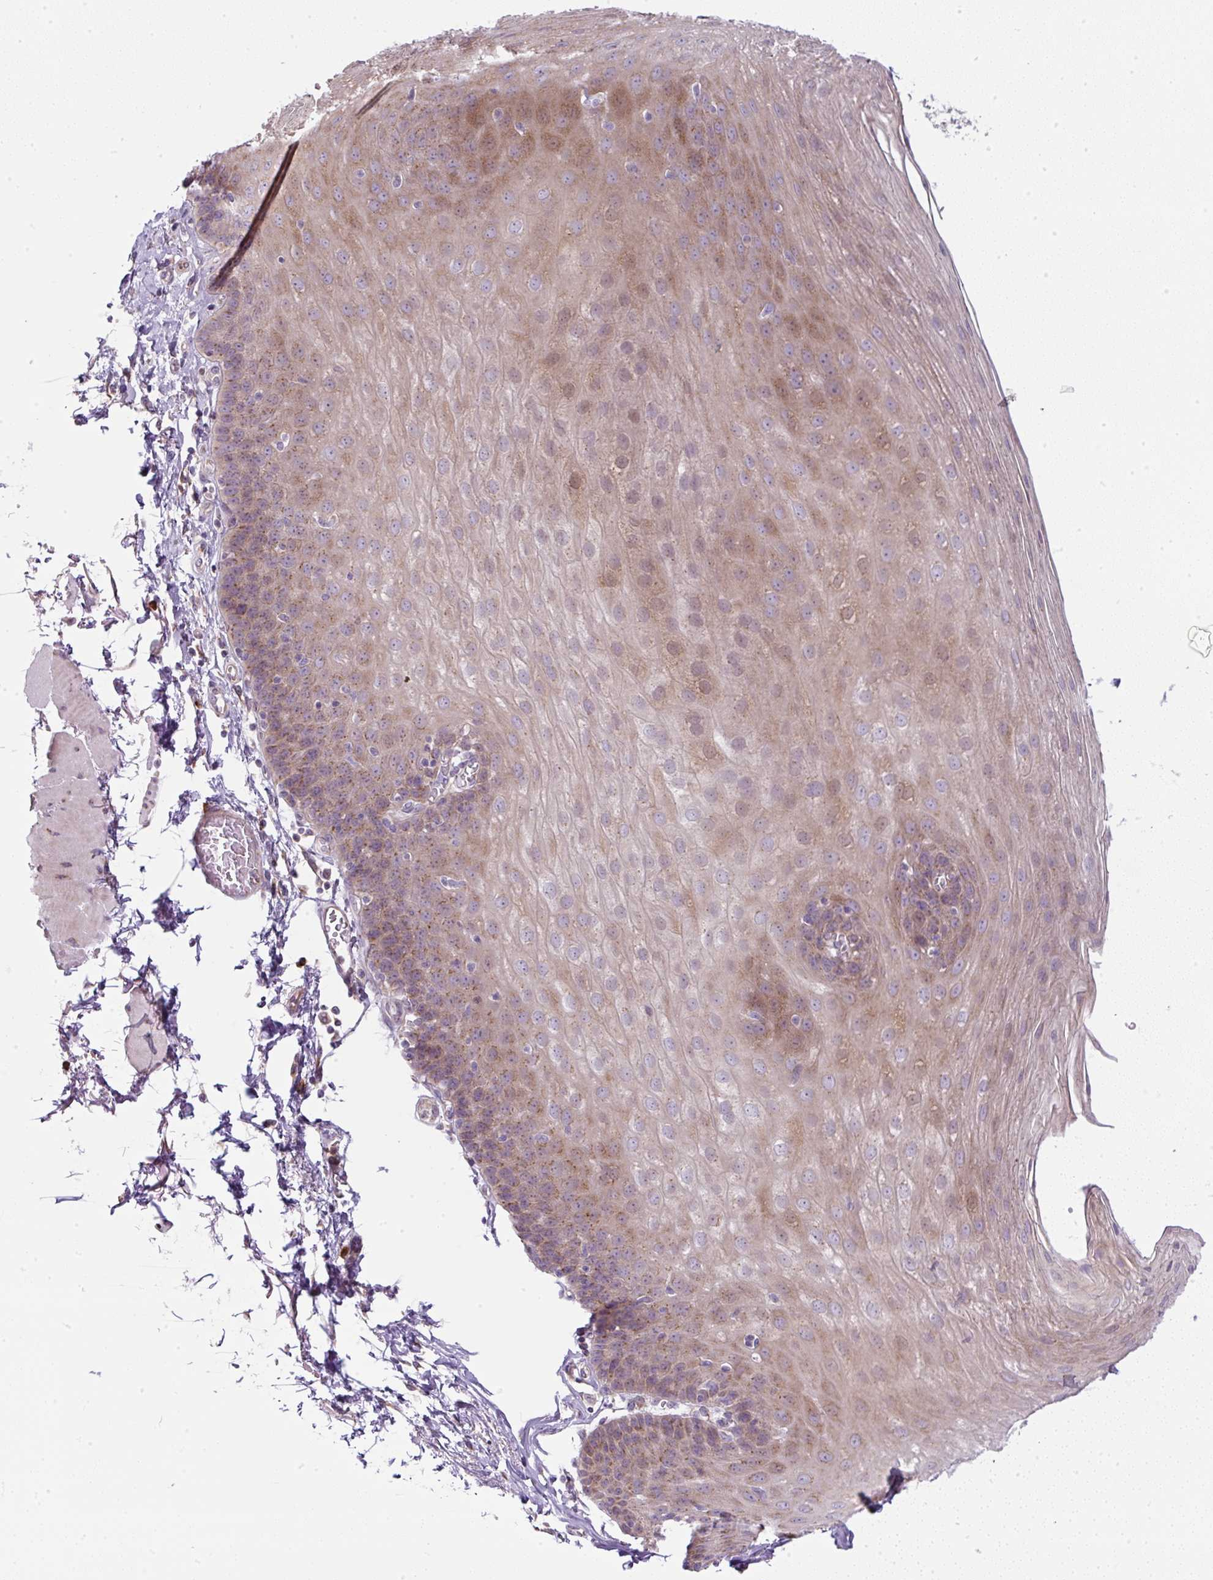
{"staining": {"intensity": "moderate", "quantity": "25%-75%", "location": "cytoplasmic/membranous"}, "tissue": "esophagus", "cell_type": "Squamous epithelial cells", "image_type": "normal", "snomed": [{"axis": "morphology", "description": "Normal tissue, NOS"}, {"axis": "topography", "description": "Esophagus"}], "caption": "IHC photomicrograph of benign esophagus: human esophagus stained using IHC exhibits medium levels of moderate protein expression localized specifically in the cytoplasmic/membranous of squamous epithelial cells, appearing as a cytoplasmic/membranous brown color.", "gene": "MLX", "patient": {"sex": "female", "age": 81}}